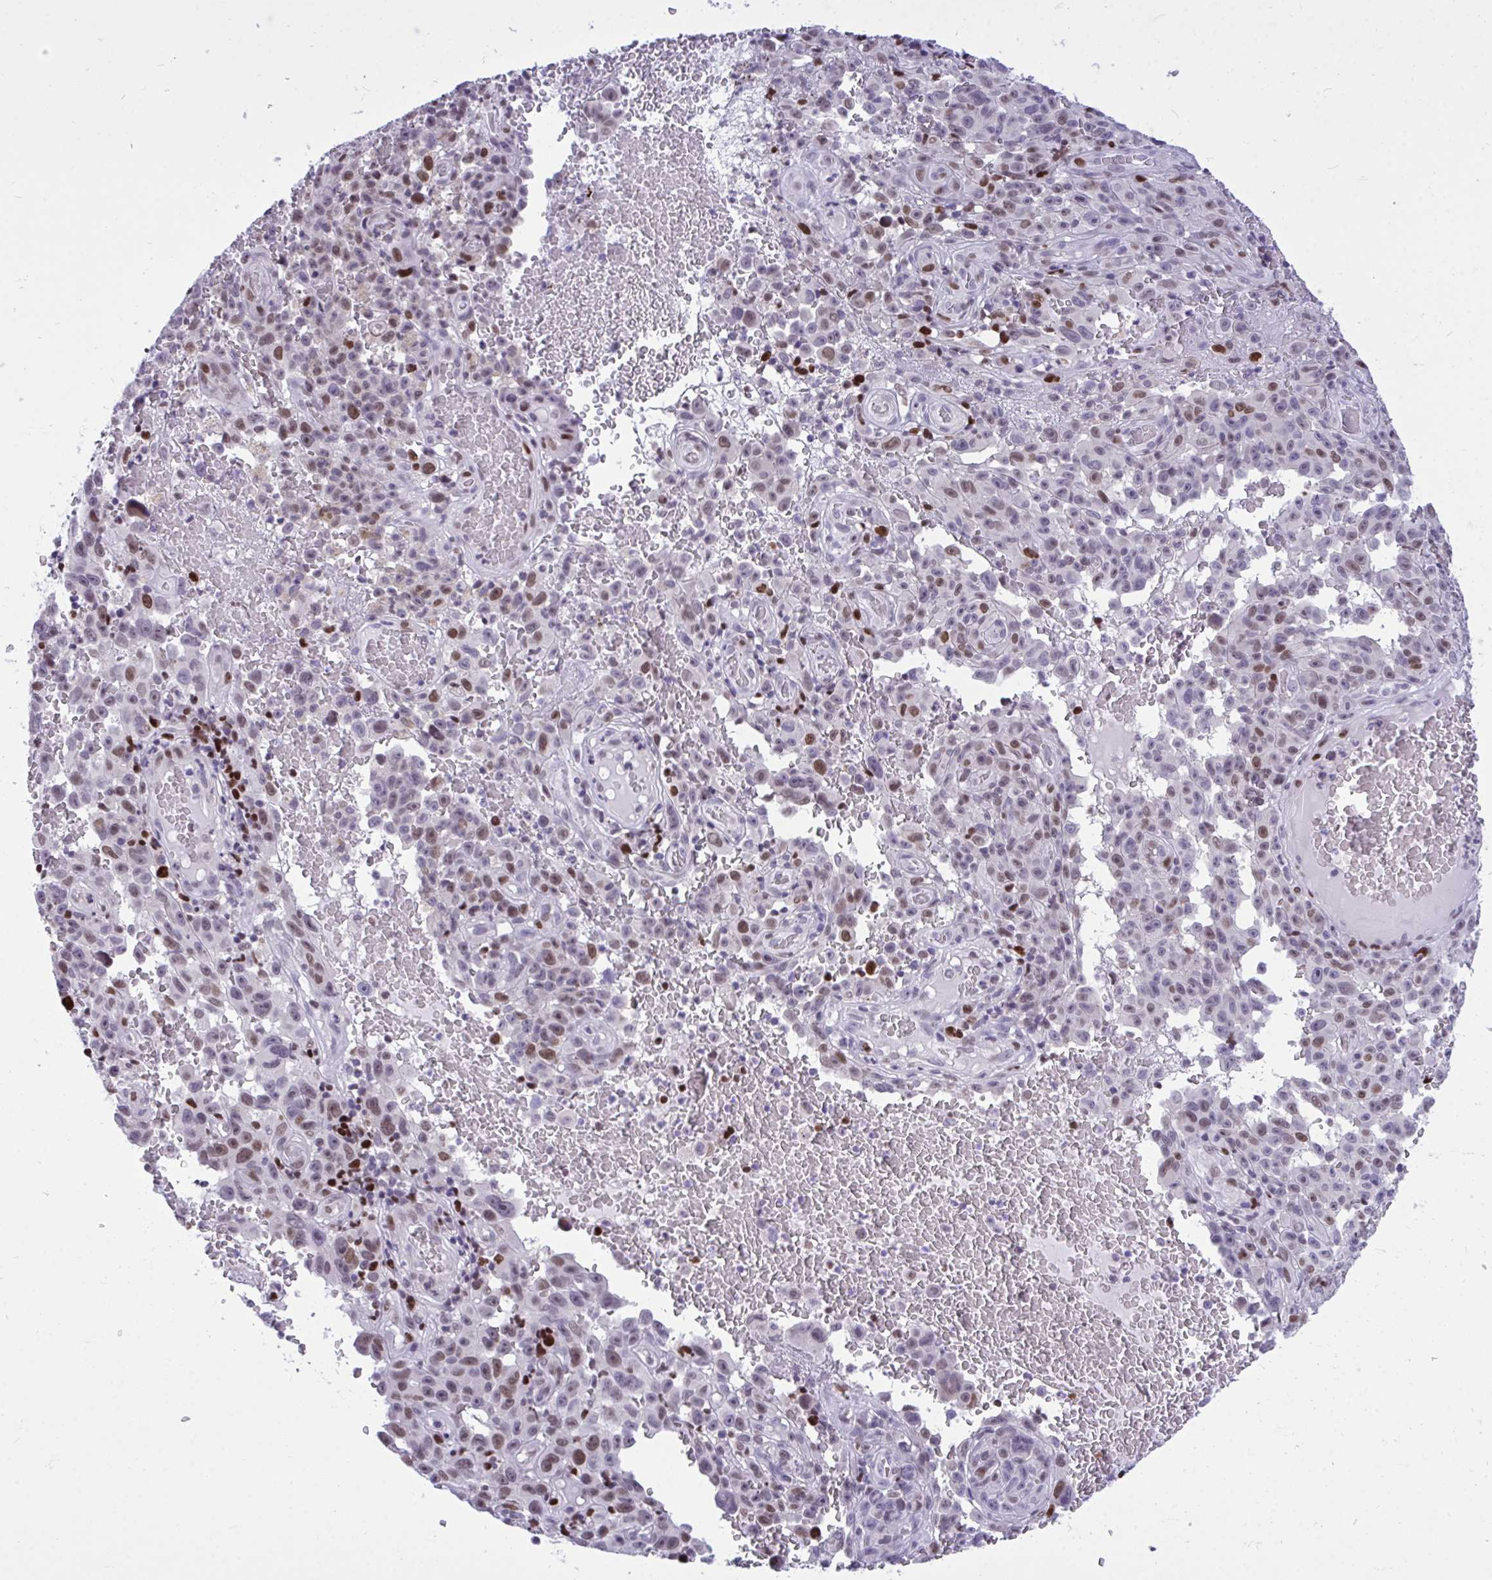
{"staining": {"intensity": "moderate", "quantity": "25%-75%", "location": "nuclear"}, "tissue": "melanoma", "cell_type": "Tumor cells", "image_type": "cancer", "snomed": [{"axis": "morphology", "description": "Malignant melanoma, NOS"}, {"axis": "topography", "description": "Skin"}], "caption": "Moderate nuclear expression for a protein is appreciated in about 25%-75% of tumor cells of malignant melanoma using IHC.", "gene": "C1QL2", "patient": {"sex": "female", "age": 82}}